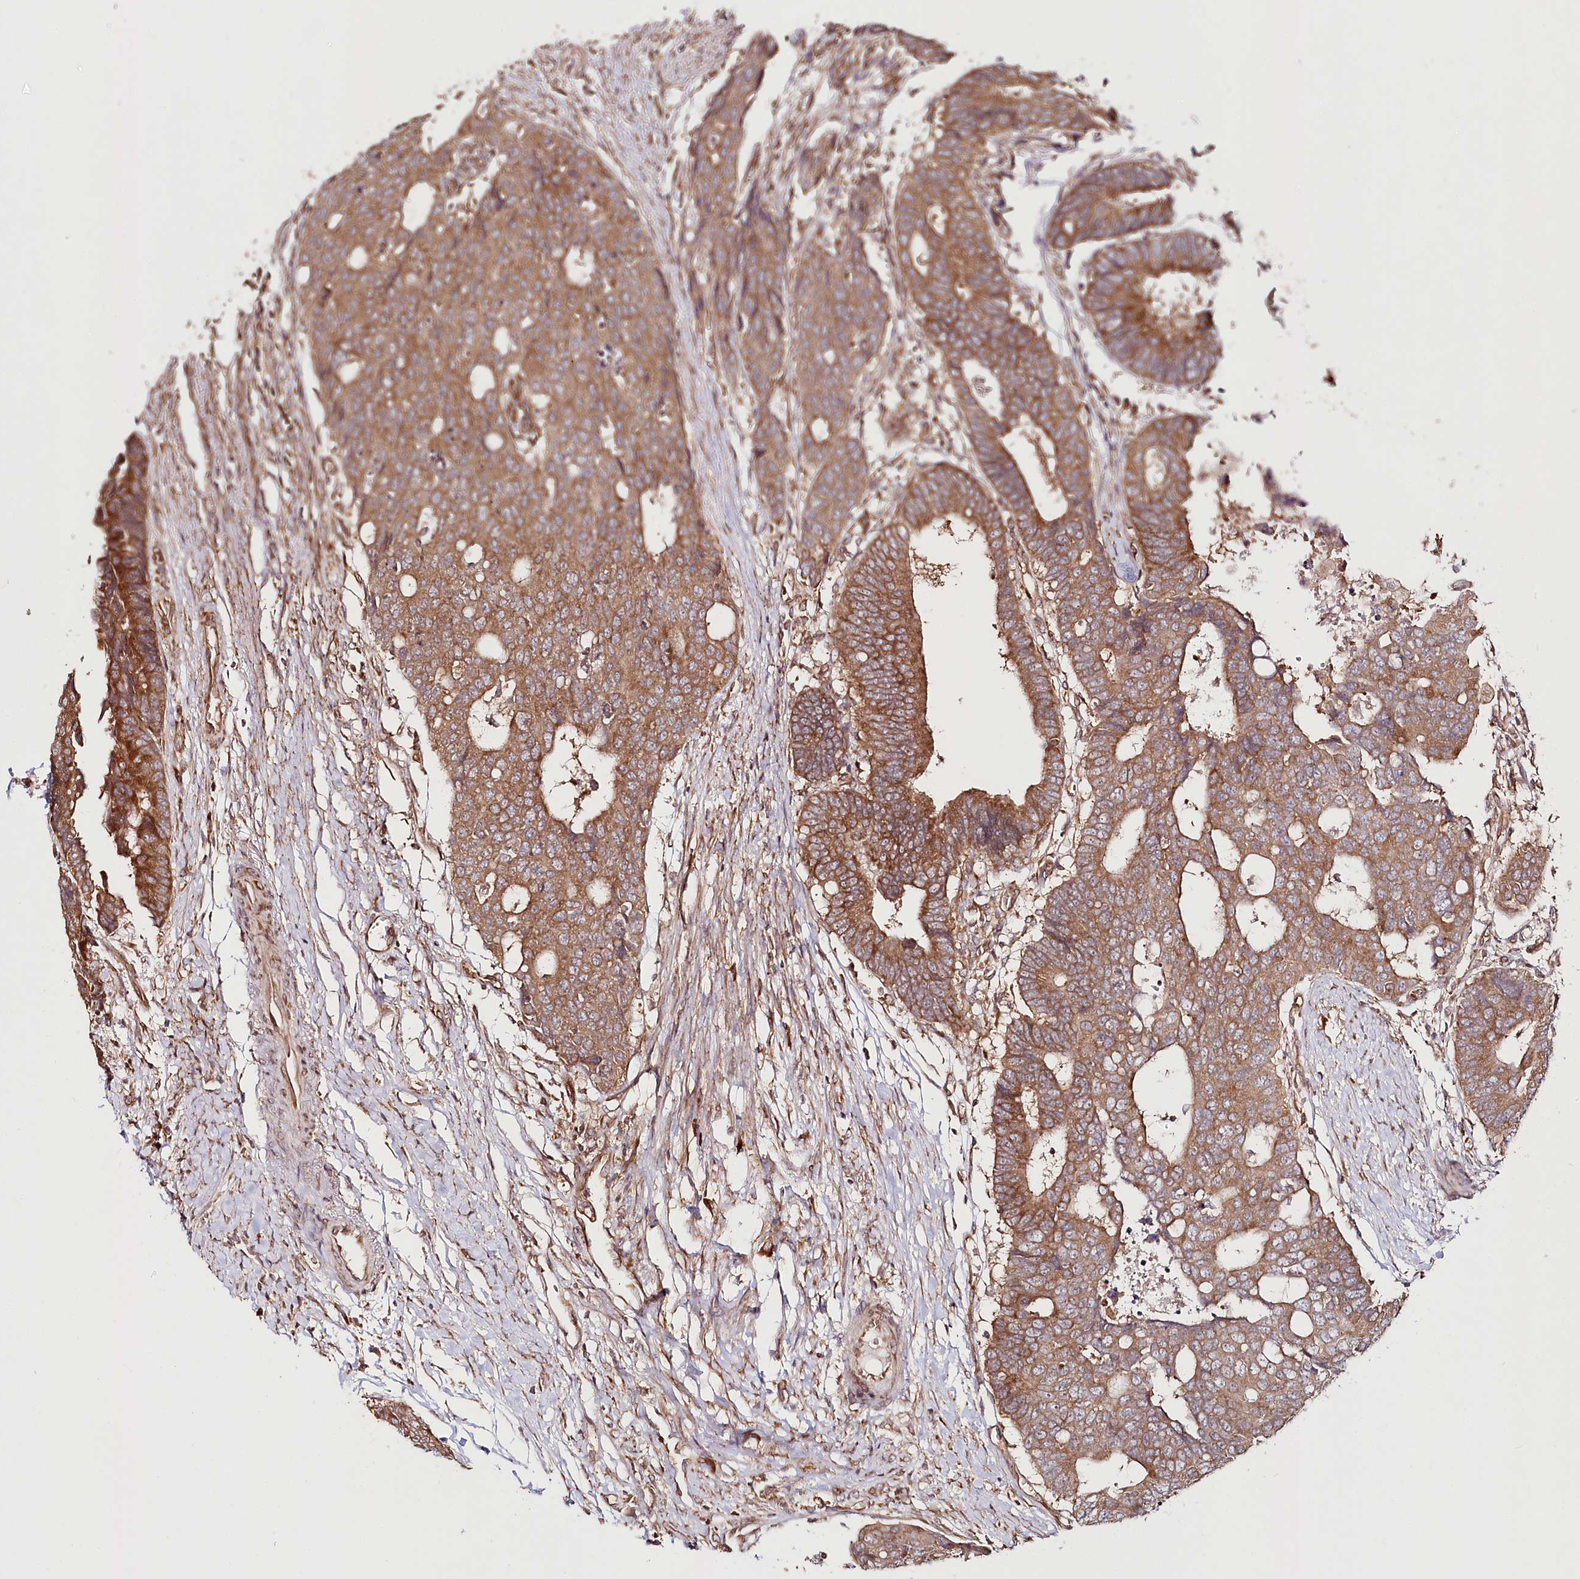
{"staining": {"intensity": "moderate", "quantity": ">75%", "location": "cytoplasmic/membranous"}, "tissue": "colorectal cancer", "cell_type": "Tumor cells", "image_type": "cancer", "snomed": [{"axis": "morphology", "description": "Adenocarcinoma, NOS"}, {"axis": "topography", "description": "Rectum"}], "caption": "A histopathology image of human colorectal cancer stained for a protein exhibits moderate cytoplasmic/membranous brown staining in tumor cells. (brown staining indicates protein expression, while blue staining denotes nuclei).", "gene": "OTUD4", "patient": {"sex": "male", "age": 84}}